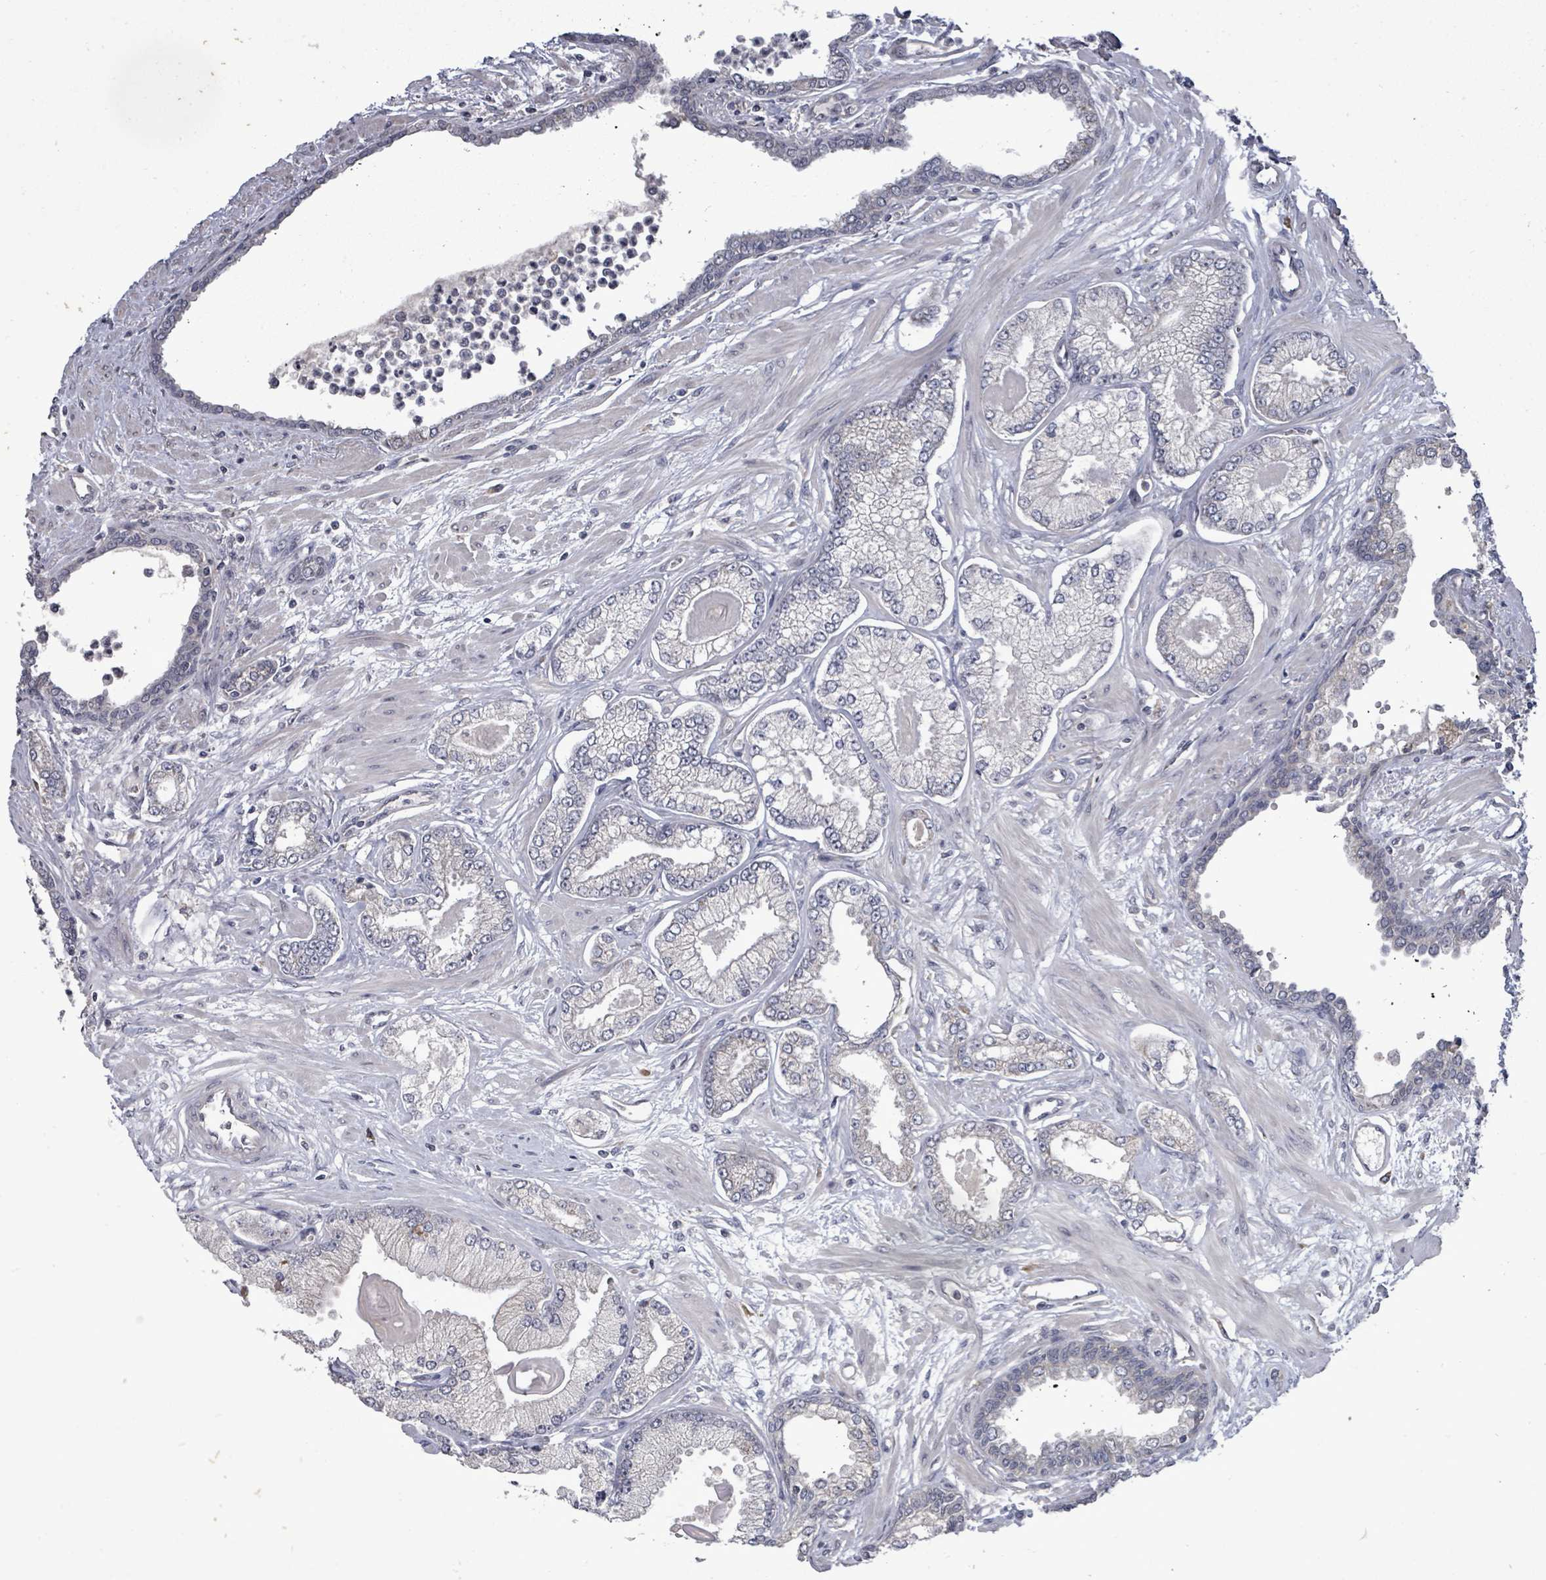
{"staining": {"intensity": "negative", "quantity": "none", "location": "none"}, "tissue": "prostate cancer", "cell_type": "Tumor cells", "image_type": "cancer", "snomed": [{"axis": "morphology", "description": "Adenocarcinoma, Low grade"}, {"axis": "topography", "description": "Prostate"}], "caption": "This micrograph is of prostate cancer (low-grade adenocarcinoma) stained with IHC to label a protein in brown with the nuclei are counter-stained blue. There is no positivity in tumor cells.", "gene": "POMGNT2", "patient": {"sex": "male", "age": 64}}